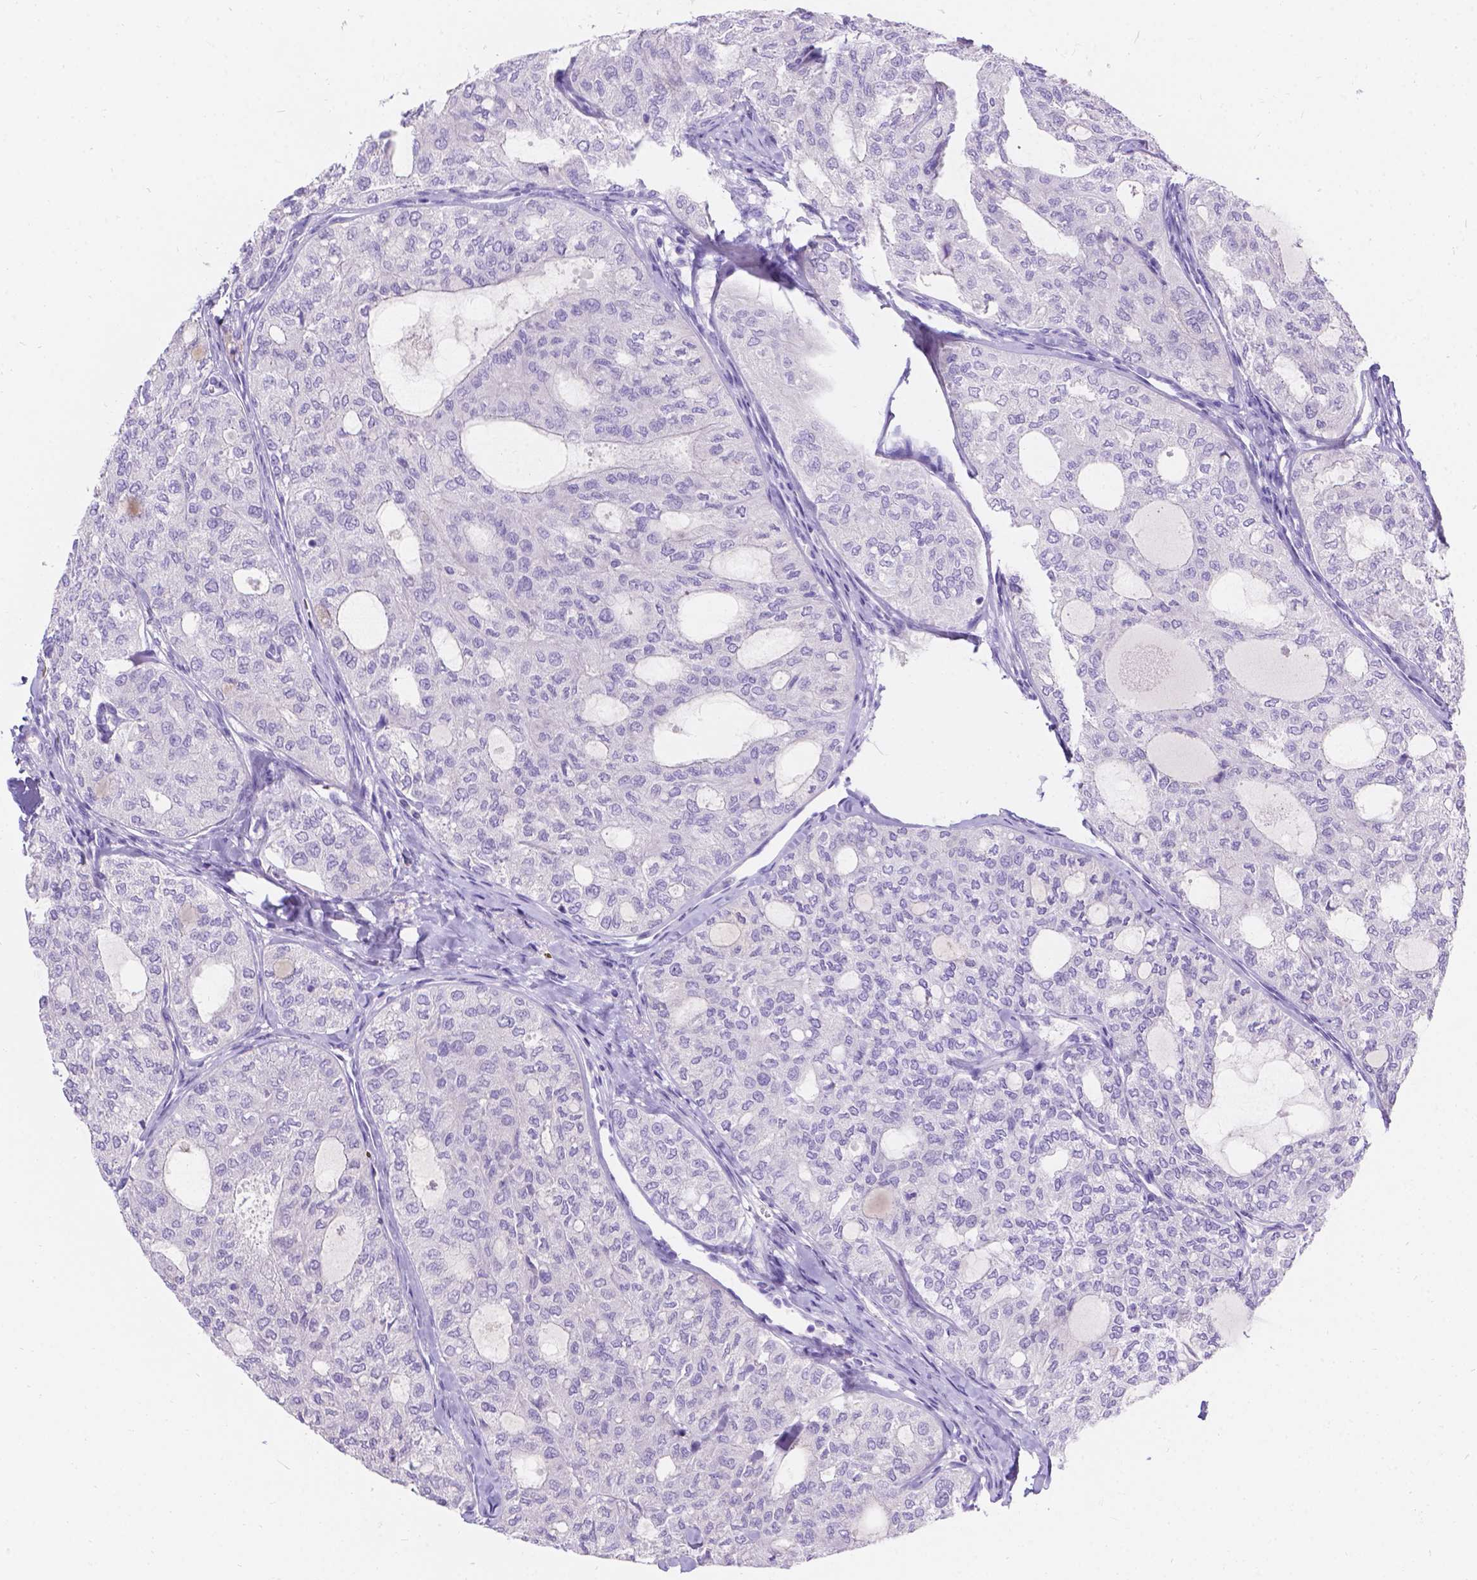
{"staining": {"intensity": "negative", "quantity": "none", "location": "none"}, "tissue": "thyroid cancer", "cell_type": "Tumor cells", "image_type": "cancer", "snomed": [{"axis": "morphology", "description": "Follicular adenoma carcinoma, NOS"}, {"axis": "topography", "description": "Thyroid gland"}], "caption": "Immunohistochemical staining of human thyroid follicular adenoma carcinoma exhibits no significant positivity in tumor cells.", "gene": "GNRHR", "patient": {"sex": "male", "age": 75}}